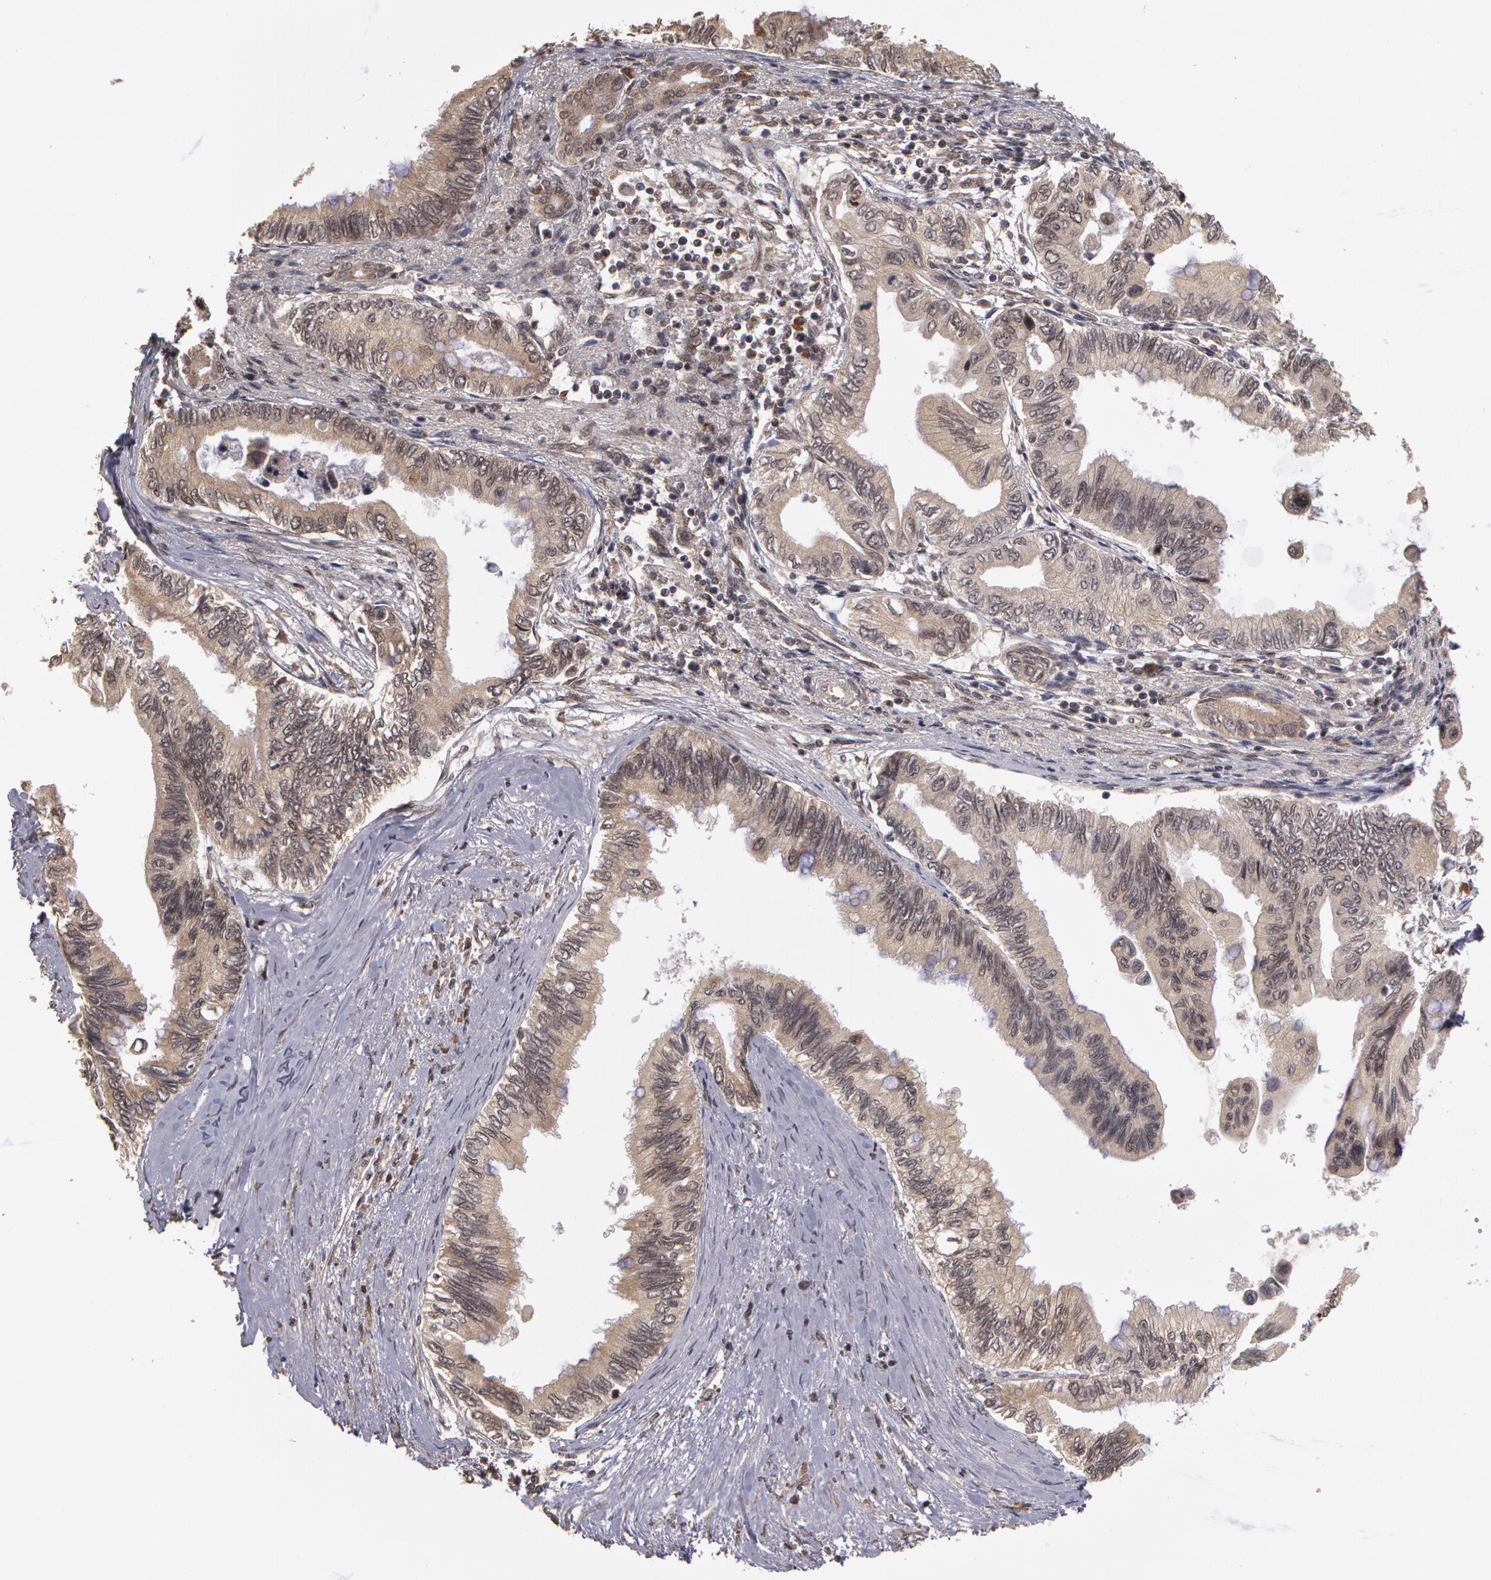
{"staining": {"intensity": "weak", "quantity": ">75%", "location": "cytoplasmic/membranous"}, "tissue": "pancreatic cancer", "cell_type": "Tumor cells", "image_type": "cancer", "snomed": [{"axis": "morphology", "description": "Adenocarcinoma, NOS"}, {"axis": "topography", "description": "Pancreas"}], "caption": "IHC (DAB (3,3'-diaminobenzidine)) staining of human pancreatic cancer shows weak cytoplasmic/membranous protein staining in approximately >75% of tumor cells. The staining is performed using DAB (3,3'-diaminobenzidine) brown chromogen to label protein expression. The nuclei are counter-stained blue using hematoxylin.", "gene": "GLIS1", "patient": {"sex": "female", "age": 66}}